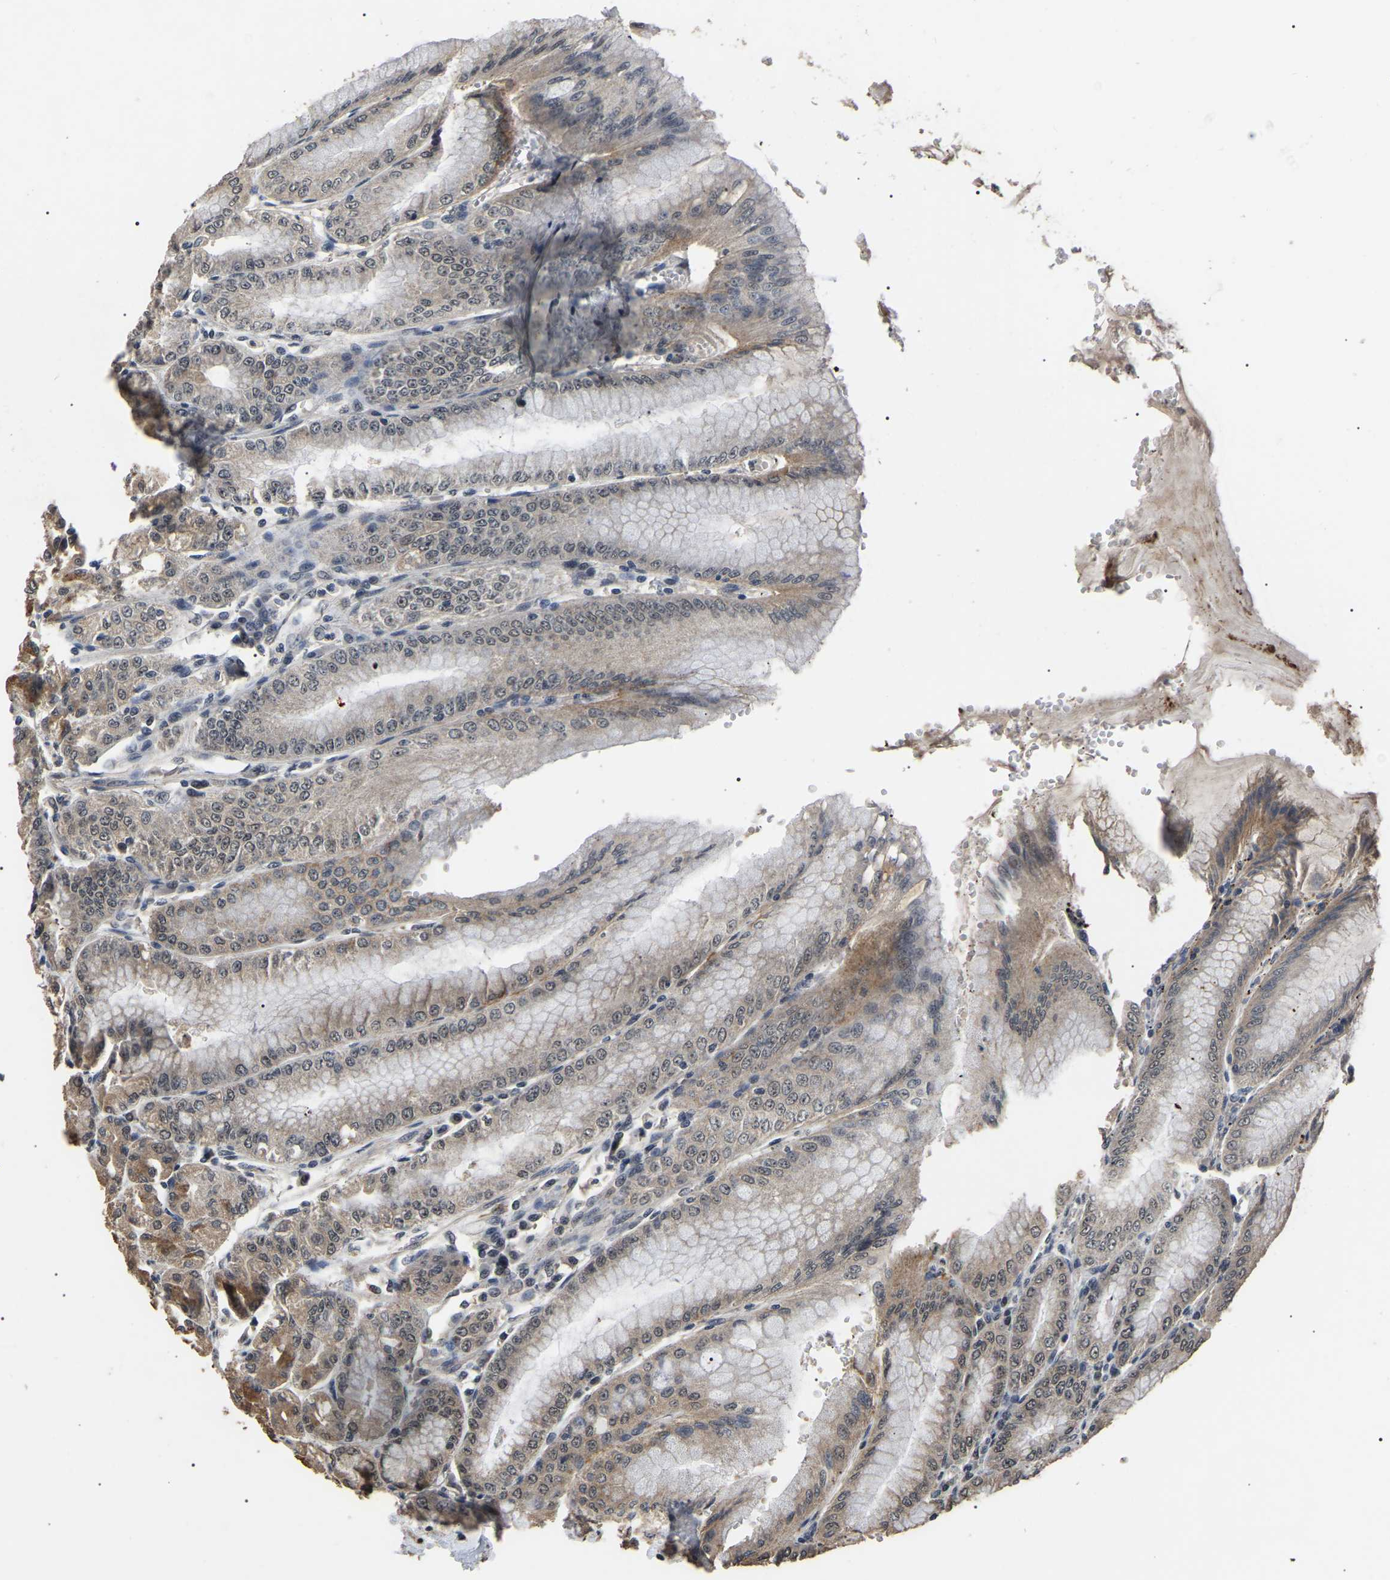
{"staining": {"intensity": "moderate", "quantity": "25%-75%", "location": "cytoplasmic/membranous,nuclear"}, "tissue": "stomach", "cell_type": "Glandular cells", "image_type": "normal", "snomed": [{"axis": "morphology", "description": "Normal tissue, NOS"}, {"axis": "topography", "description": "Stomach, lower"}], "caption": "Immunohistochemical staining of unremarkable stomach shows moderate cytoplasmic/membranous,nuclear protein staining in approximately 25%-75% of glandular cells.", "gene": "PPM1E", "patient": {"sex": "male", "age": 71}}